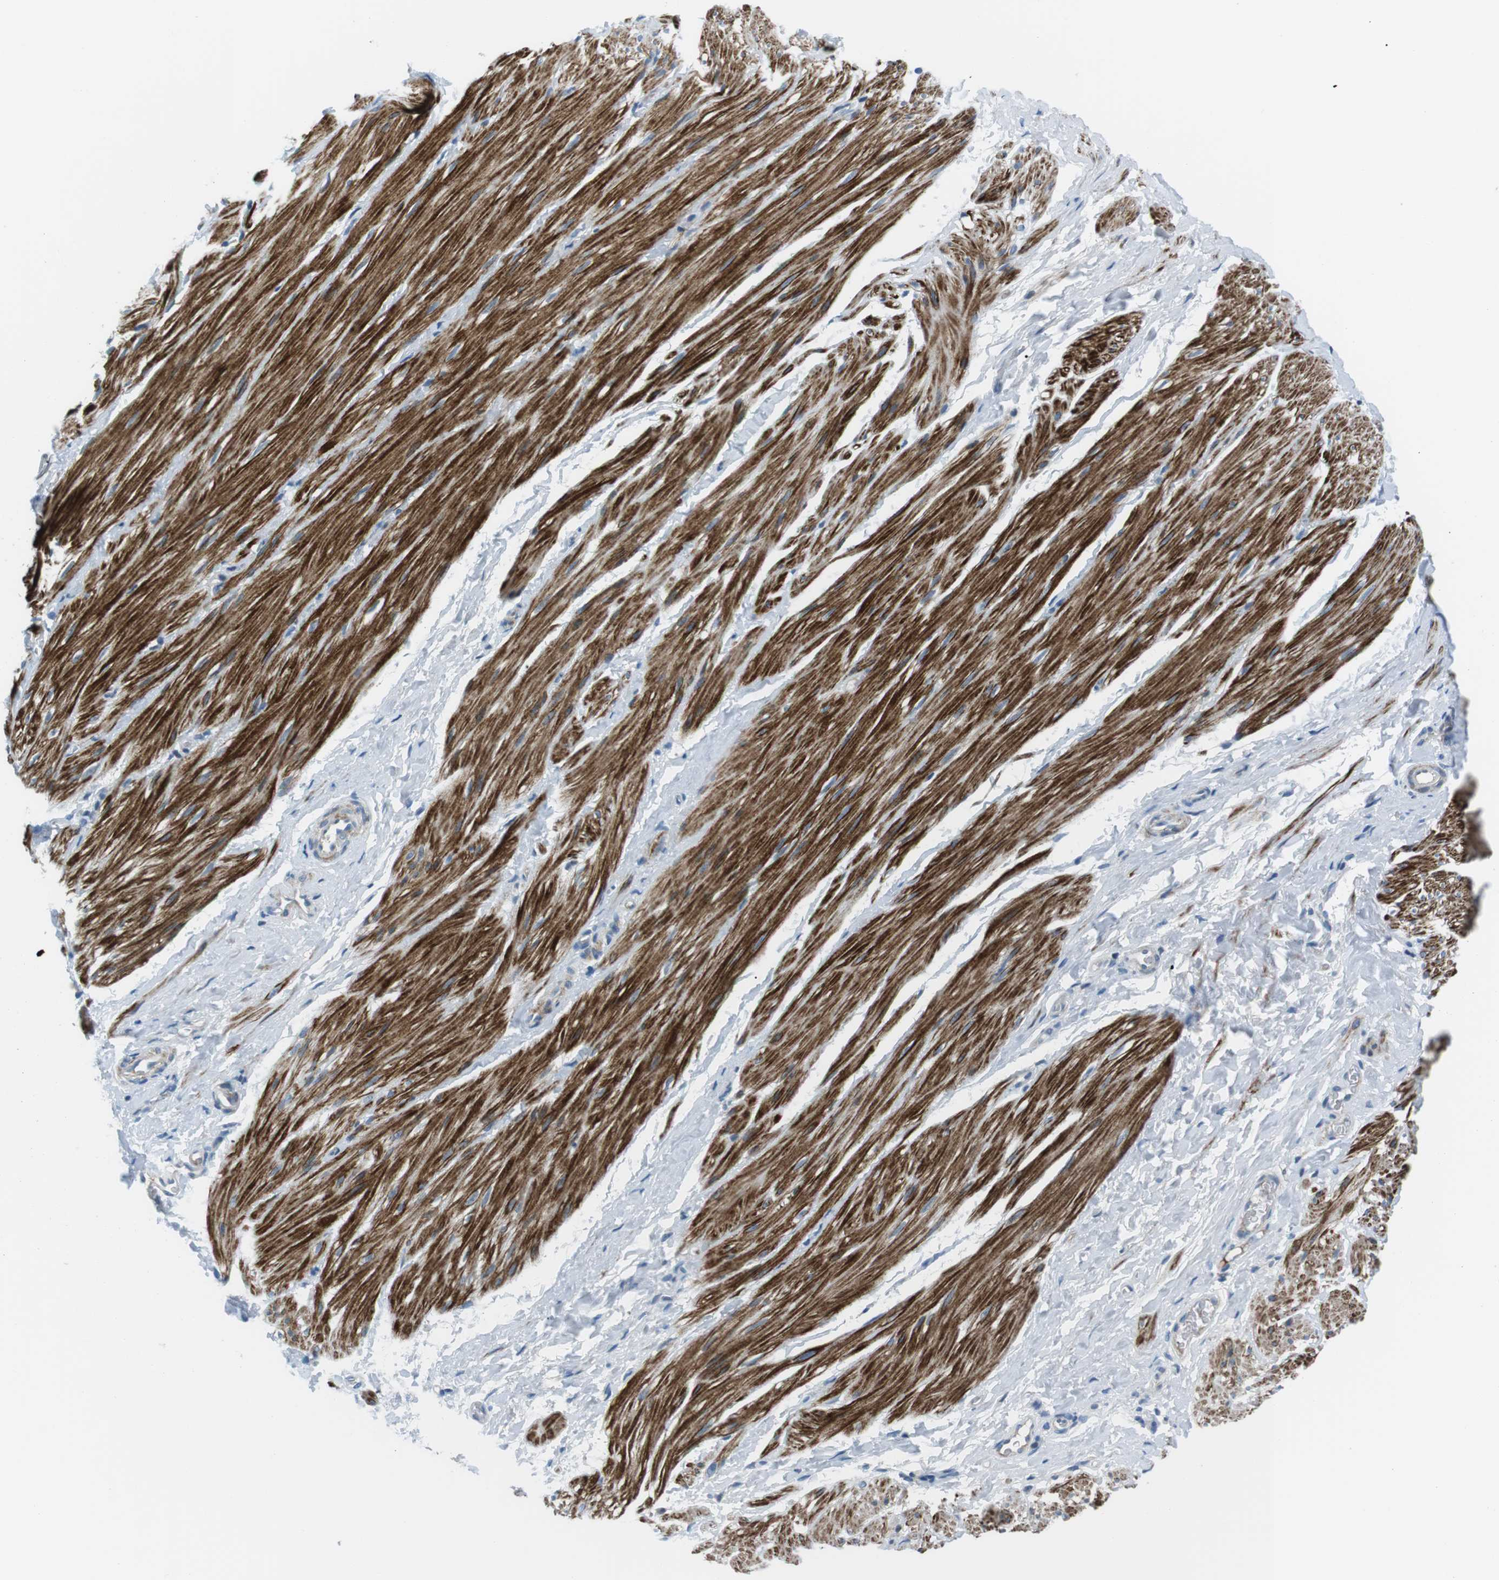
{"staining": {"intensity": "strong", "quantity": "25%-75%", "location": "cytoplasmic/membranous"}, "tissue": "smooth muscle", "cell_type": "Smooth muscle cells", "image_type": "normal", "snomed": [{"axis": "morphology", "description": "Normal tissue, NOS"}, {"axis": "topography", "description": "Smooth muscle"}], "caption": "IHC staining of benign smooth muscle, which displays high levels of strong cytoplasmic/membranous staining in approximately 25%-75% of smooth muscle cells indicating strong cytoplasmic/membranous protein positivity. The staining was performed using DAB (3,3'-diaminobenzidine) (brown) for protein detection and nuclei were counterstained in hematoxylin (blue).", "gene": "ARVCF", "patient": {"sex": "male", "age": 16}}